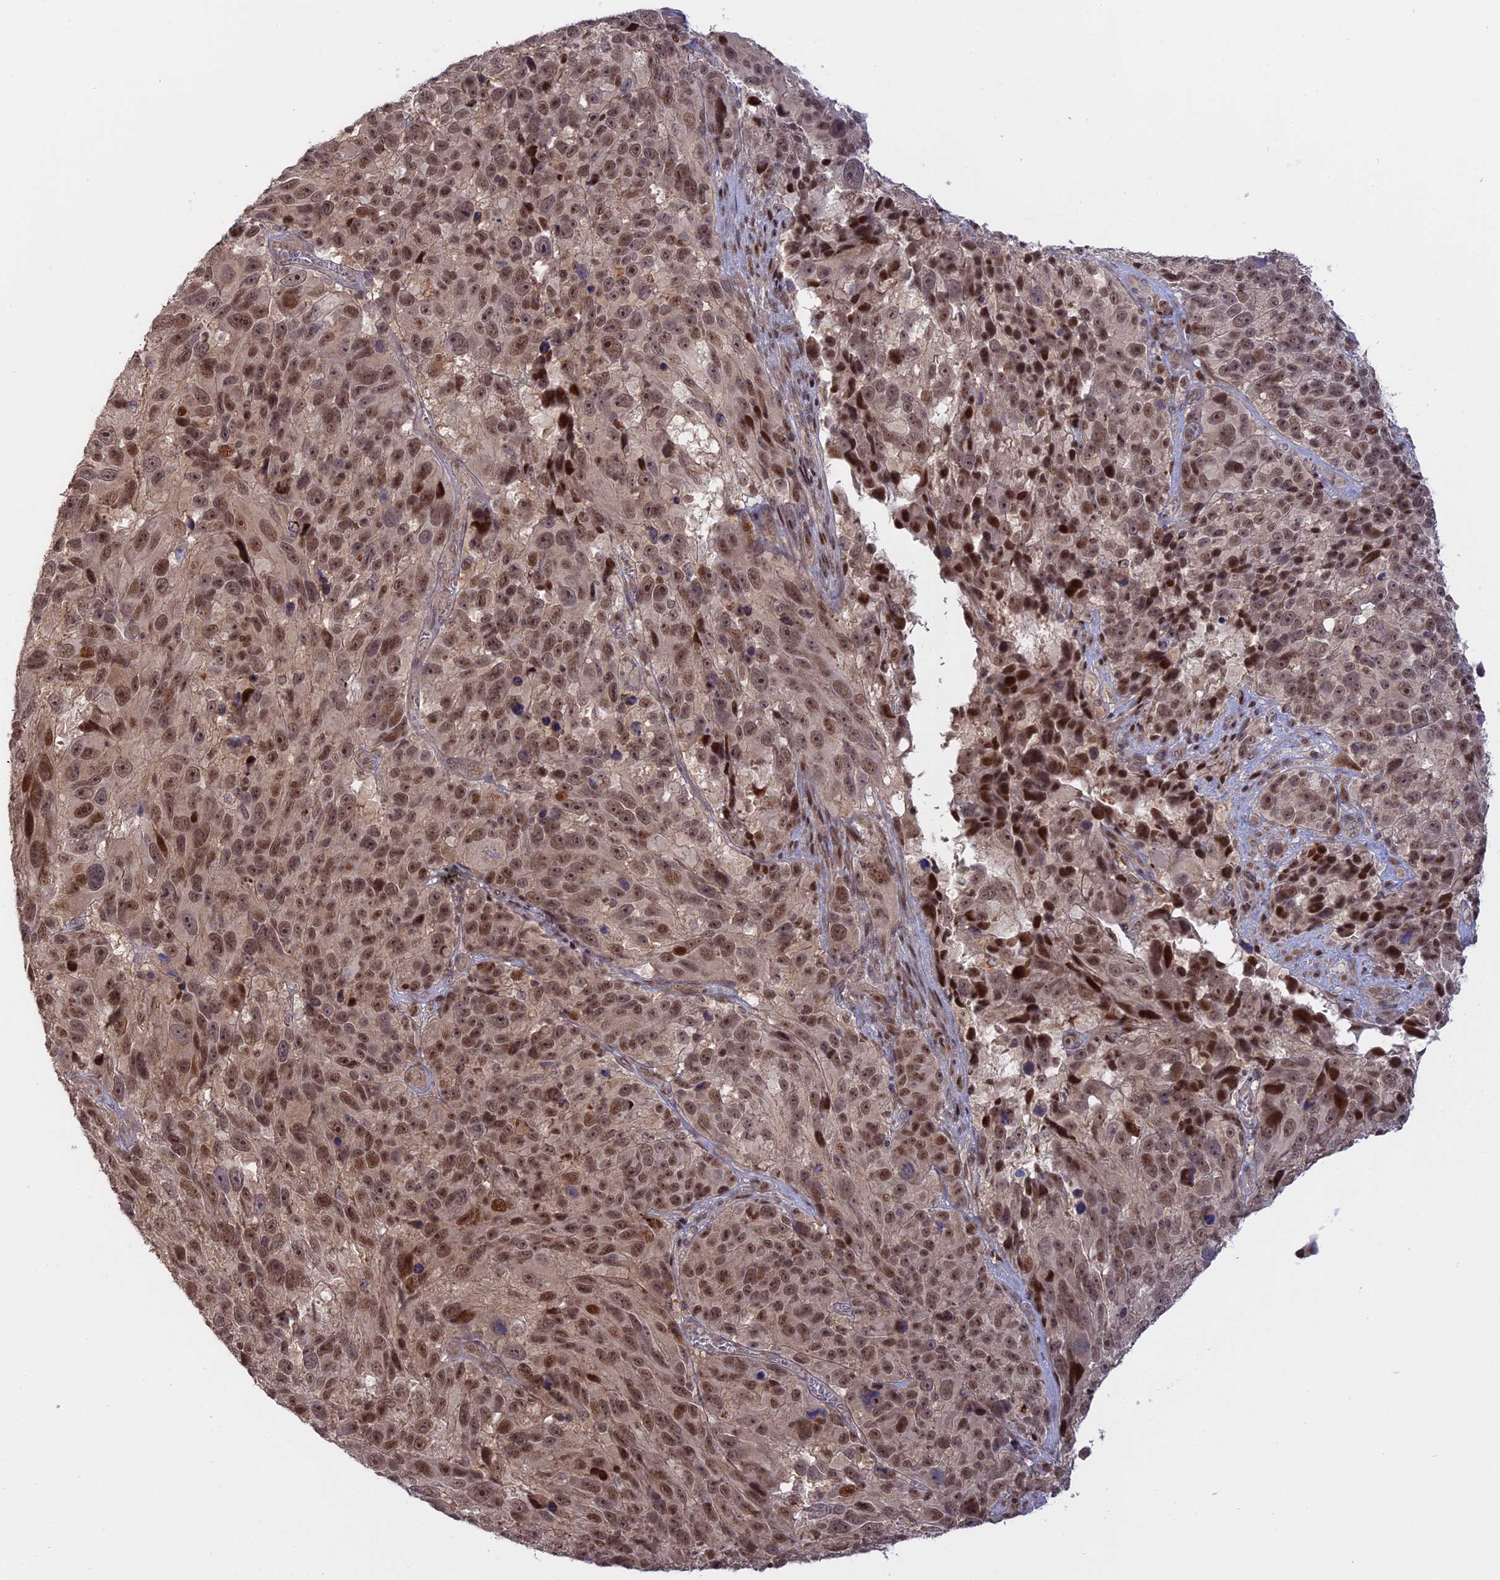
{"staining": {"intensity": "moderate", "quantity": ">75%", "location": "nuclear"}, "tissue": "melanoma", "cell_type": "Tumor cells", "image_type": "cancer", "snomed": [{"axis": "morphology", "description": "Malignant melanoma, NOS"}, {"axis": "topography", "description": "Skin"}], "caption": "Immunohistochemistry (DAB) staining of malignant melanoma demonstrates moderate nuclear protein staining in approximately >75% of tumor cells.", "gene": "GSKIP", "patient": {"sex": "male", "age": 84}}